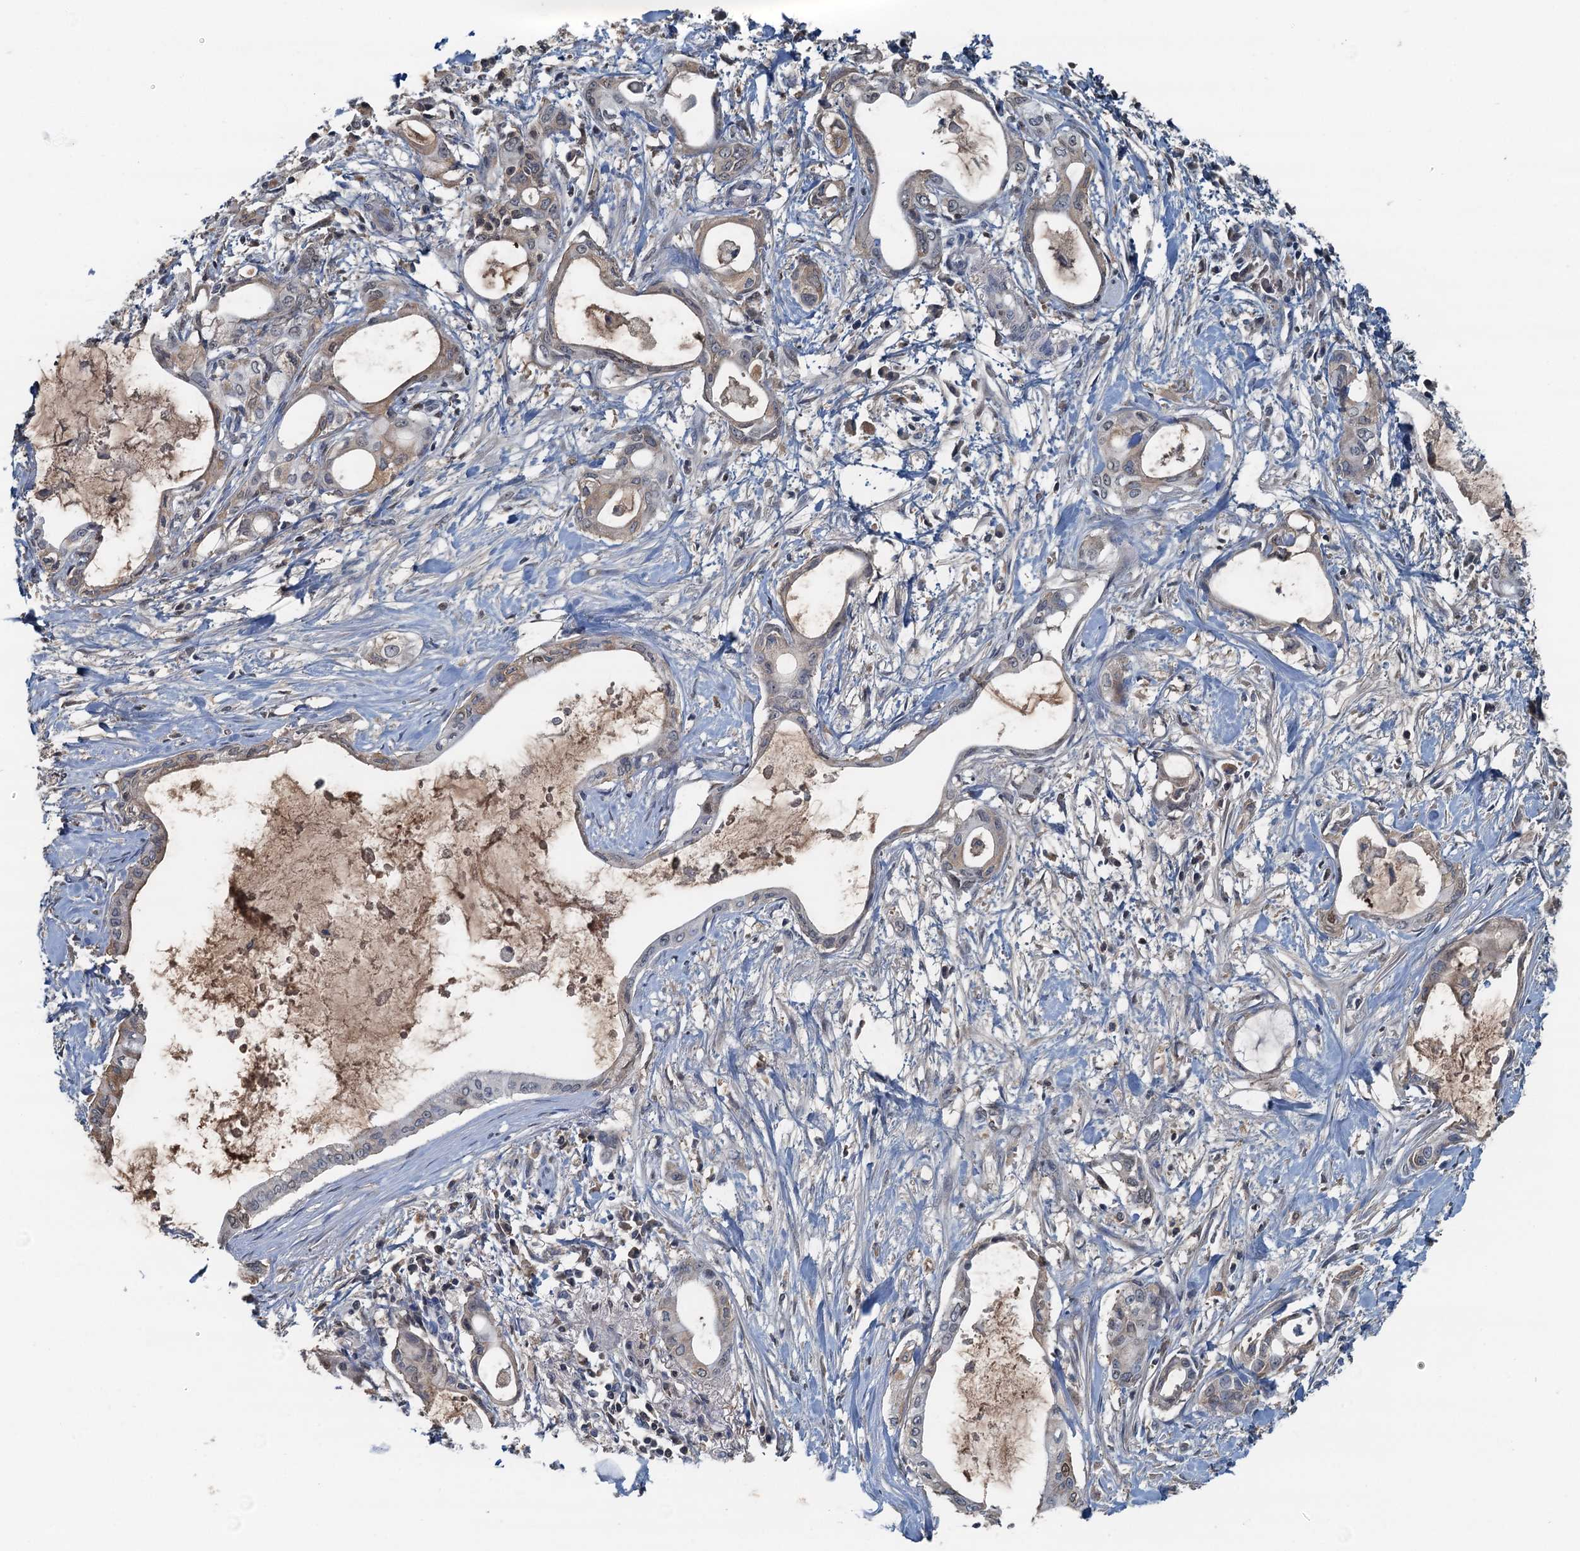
{"staining": {"intensity": "weak", "quantity": "<25%", "location": "cytoplasmic/membranous"}, "tissue": "pancreatic cancer", "cell_type": "Tumor cells", "image_type": "cancer", "snomed": [{"axis": "morphology", "description": "Adenocarcinoma, NOS"}, {"axis": "topography", "description": "Pancreas"}], "caption": "Human pancreatic adenocarcinoma stained for a protein using immunohistochemistry reveals no expression in tumor cells.", "gene": "LSM14B", "patient": {"sex": "male", "age": 72}}